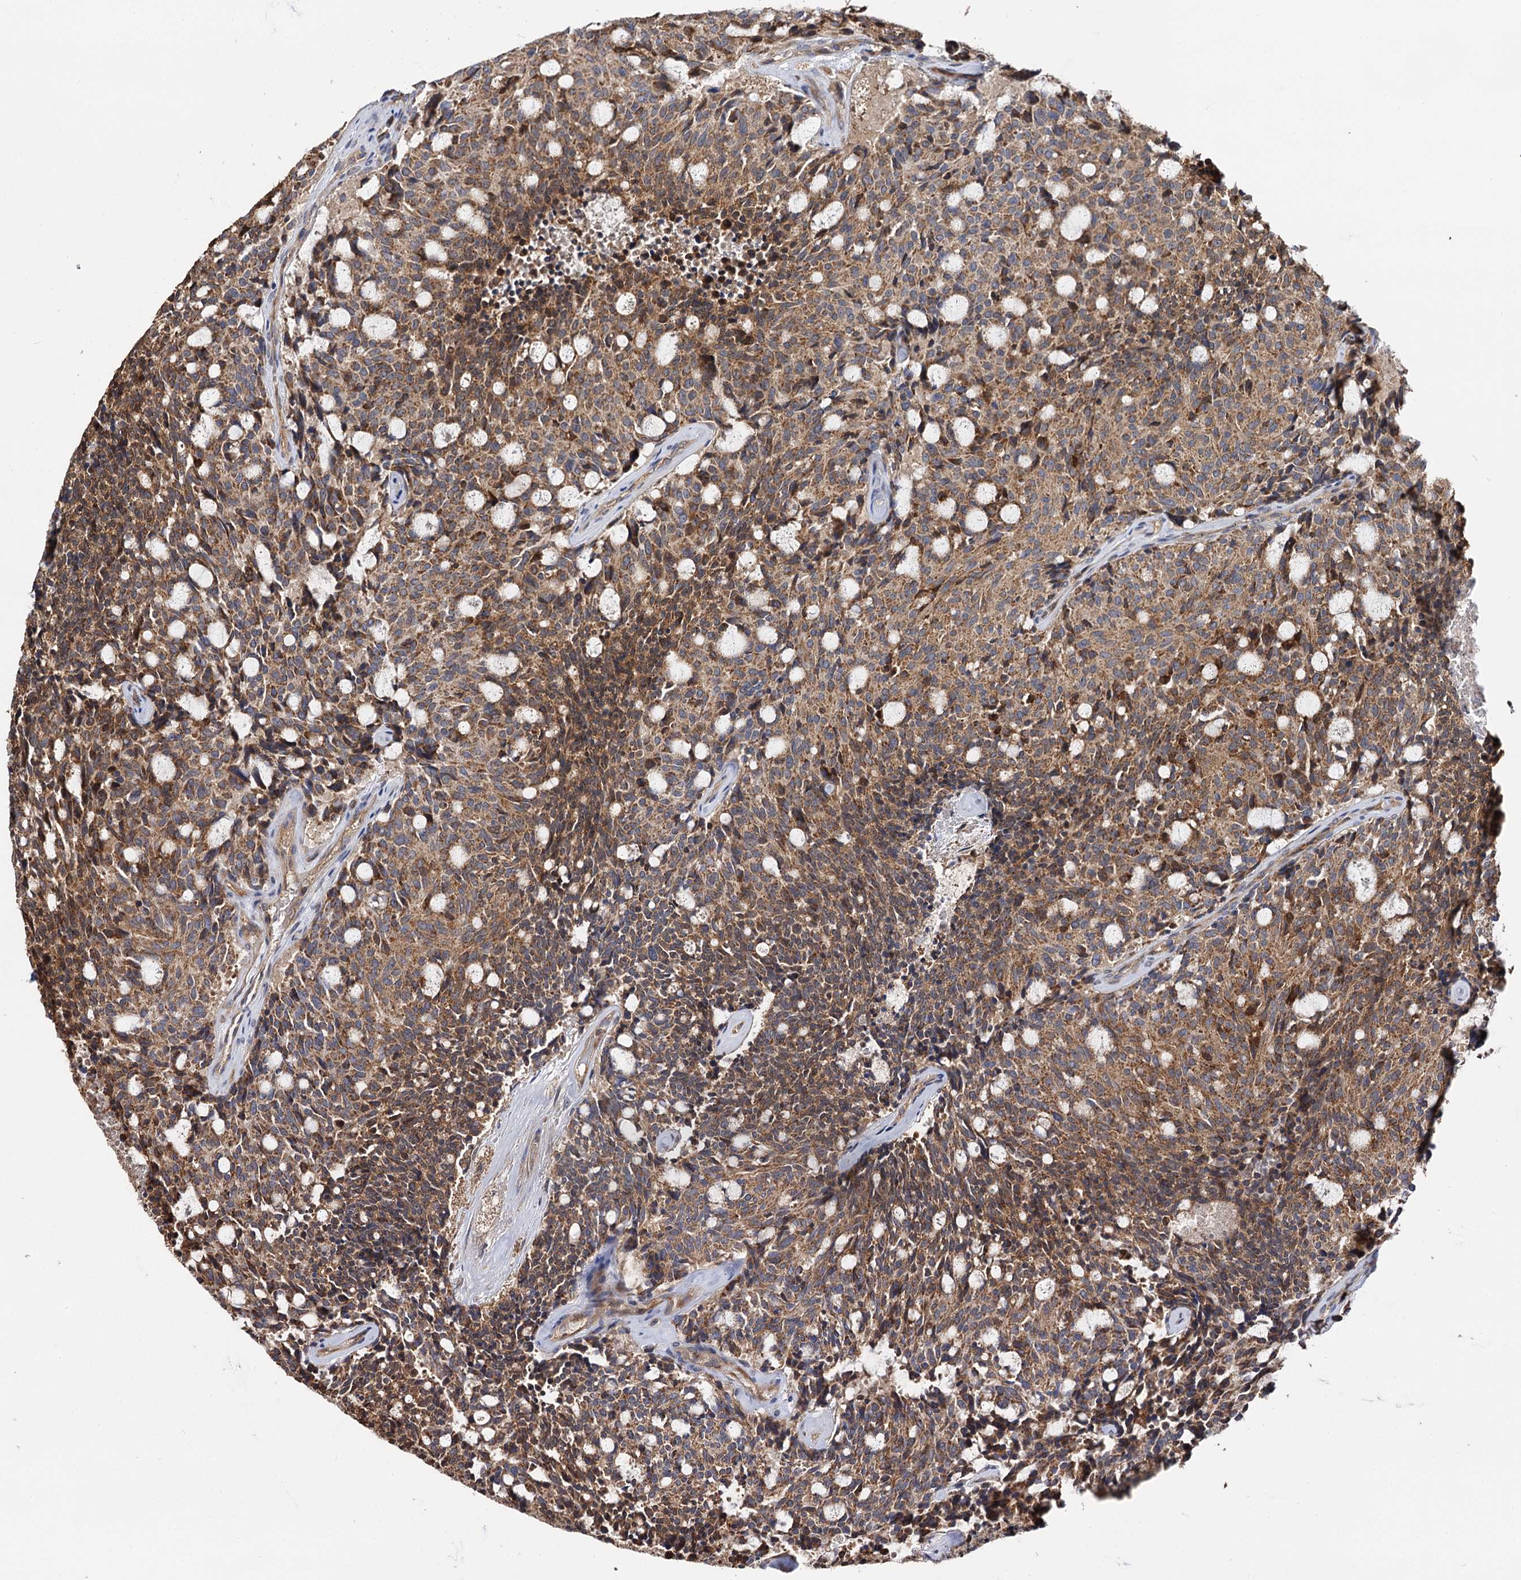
{"staining": {"intensity": "moderate", "quantity": ">75%", "location": "cytoplasmic/membranous"}, "tissue": "carcinoid", "cell_type": "Tumor cells", "image_type": "cancer", "snomed": [{"axis": "morphology", "description": "Carcinoid, malignant, NOS"}, {"axis": "topography", "description": "Pancreas"}], "caption": "Carcinoid stained with immunohistochemistry (IHC) reveals moderate cytoplasmic/membranous staining in about >75% of tumor cells.", "gene": "IDI1", "patient": {"sex": "female", "age": 54}}